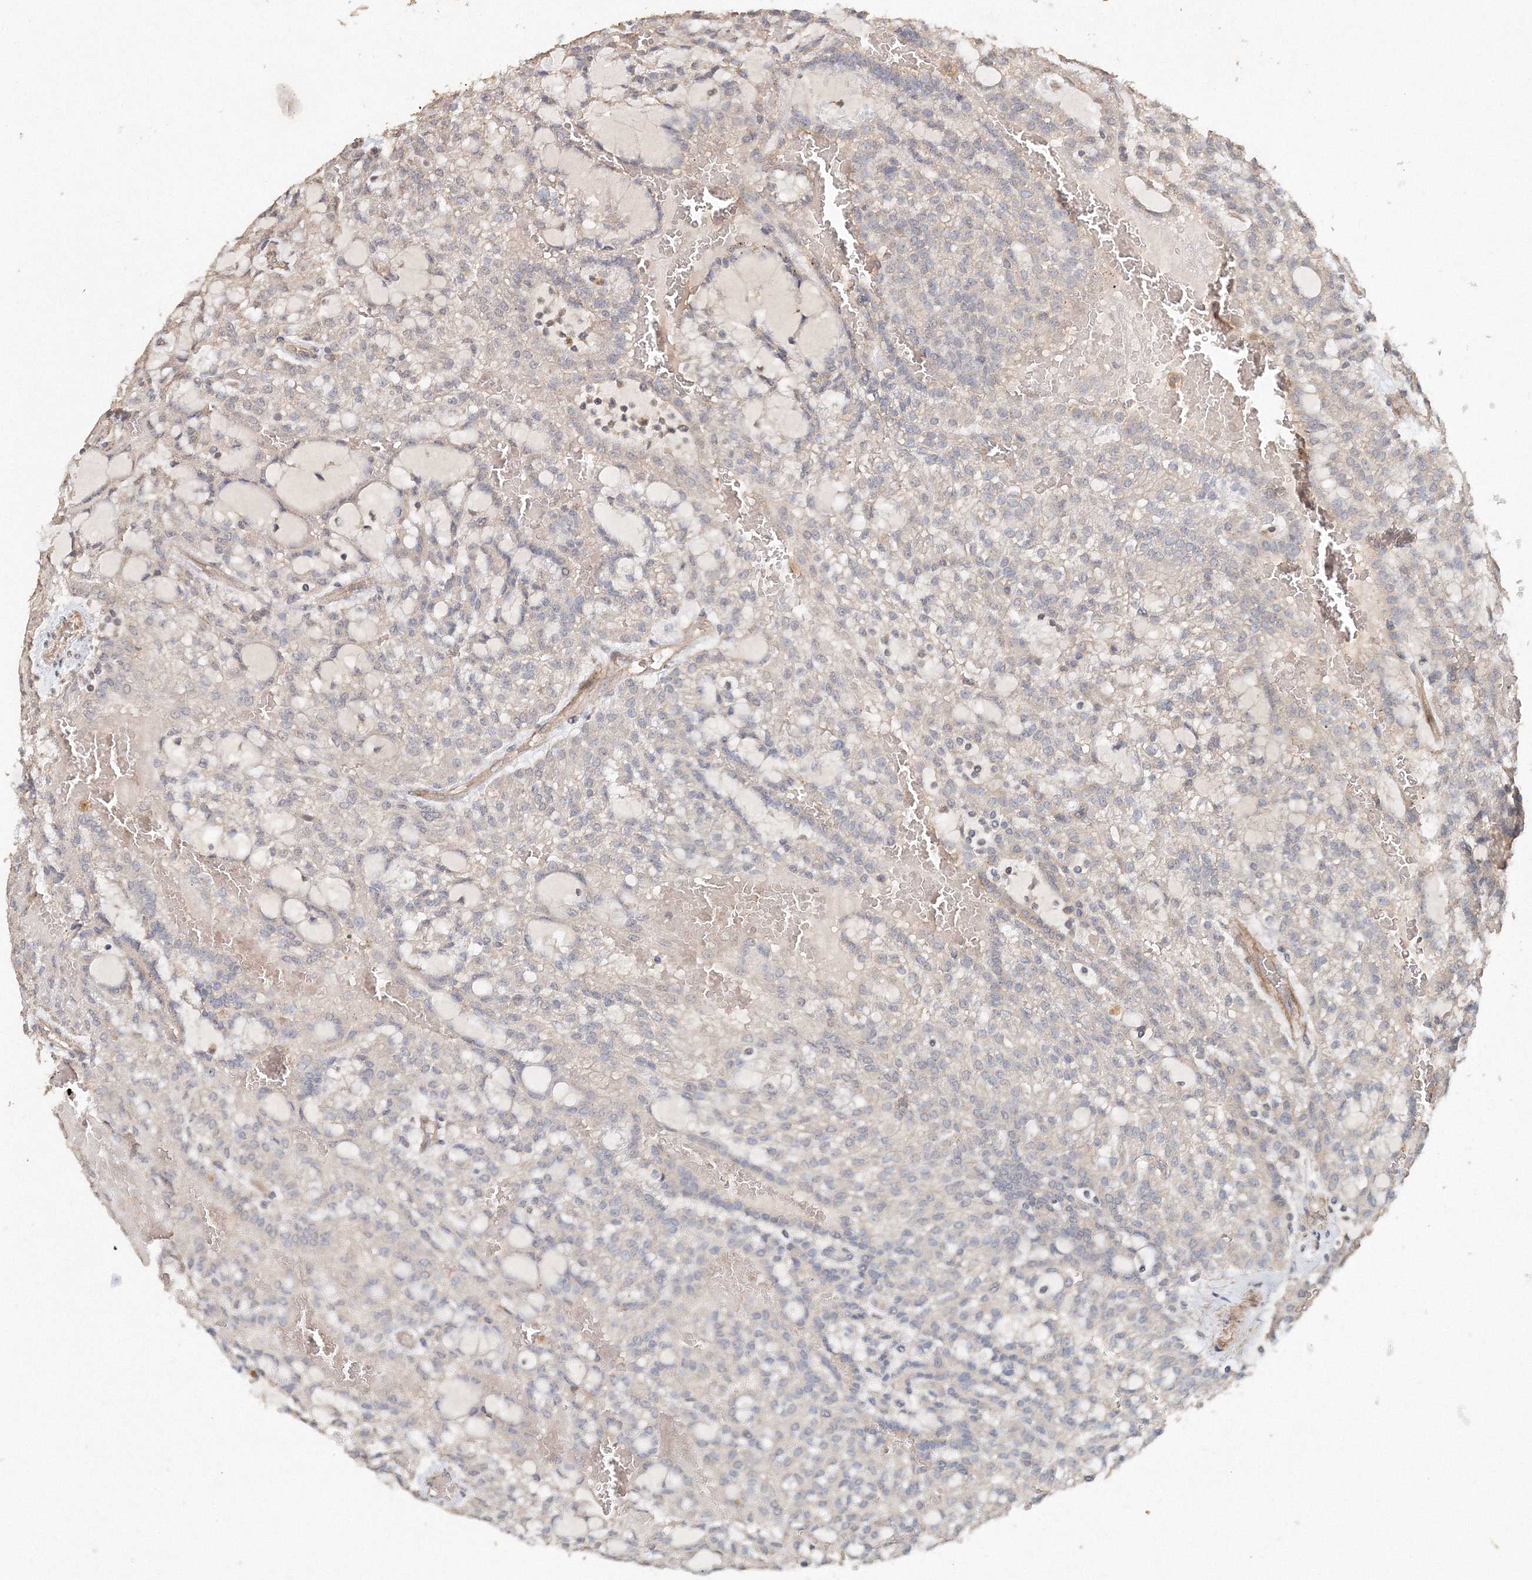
{"staining": {"intensity": "weak", "quantity": "<25%", "location": "cytoplasmic/membranous"}, "tissue": "renal cancer", "cell_type": "Tumor cells", "image_type": "cancer", "snomed": [{"axis": "morphology", "description": "Adenocarcinoma, NOS"}, {"axis": "topography", "description": "Kidney"}], "caption": "There is no significant staining in tumor cells of renal adenocarcinoma.", "gene": "NALF2", "patient": {"sex": "male", "age": 63}}